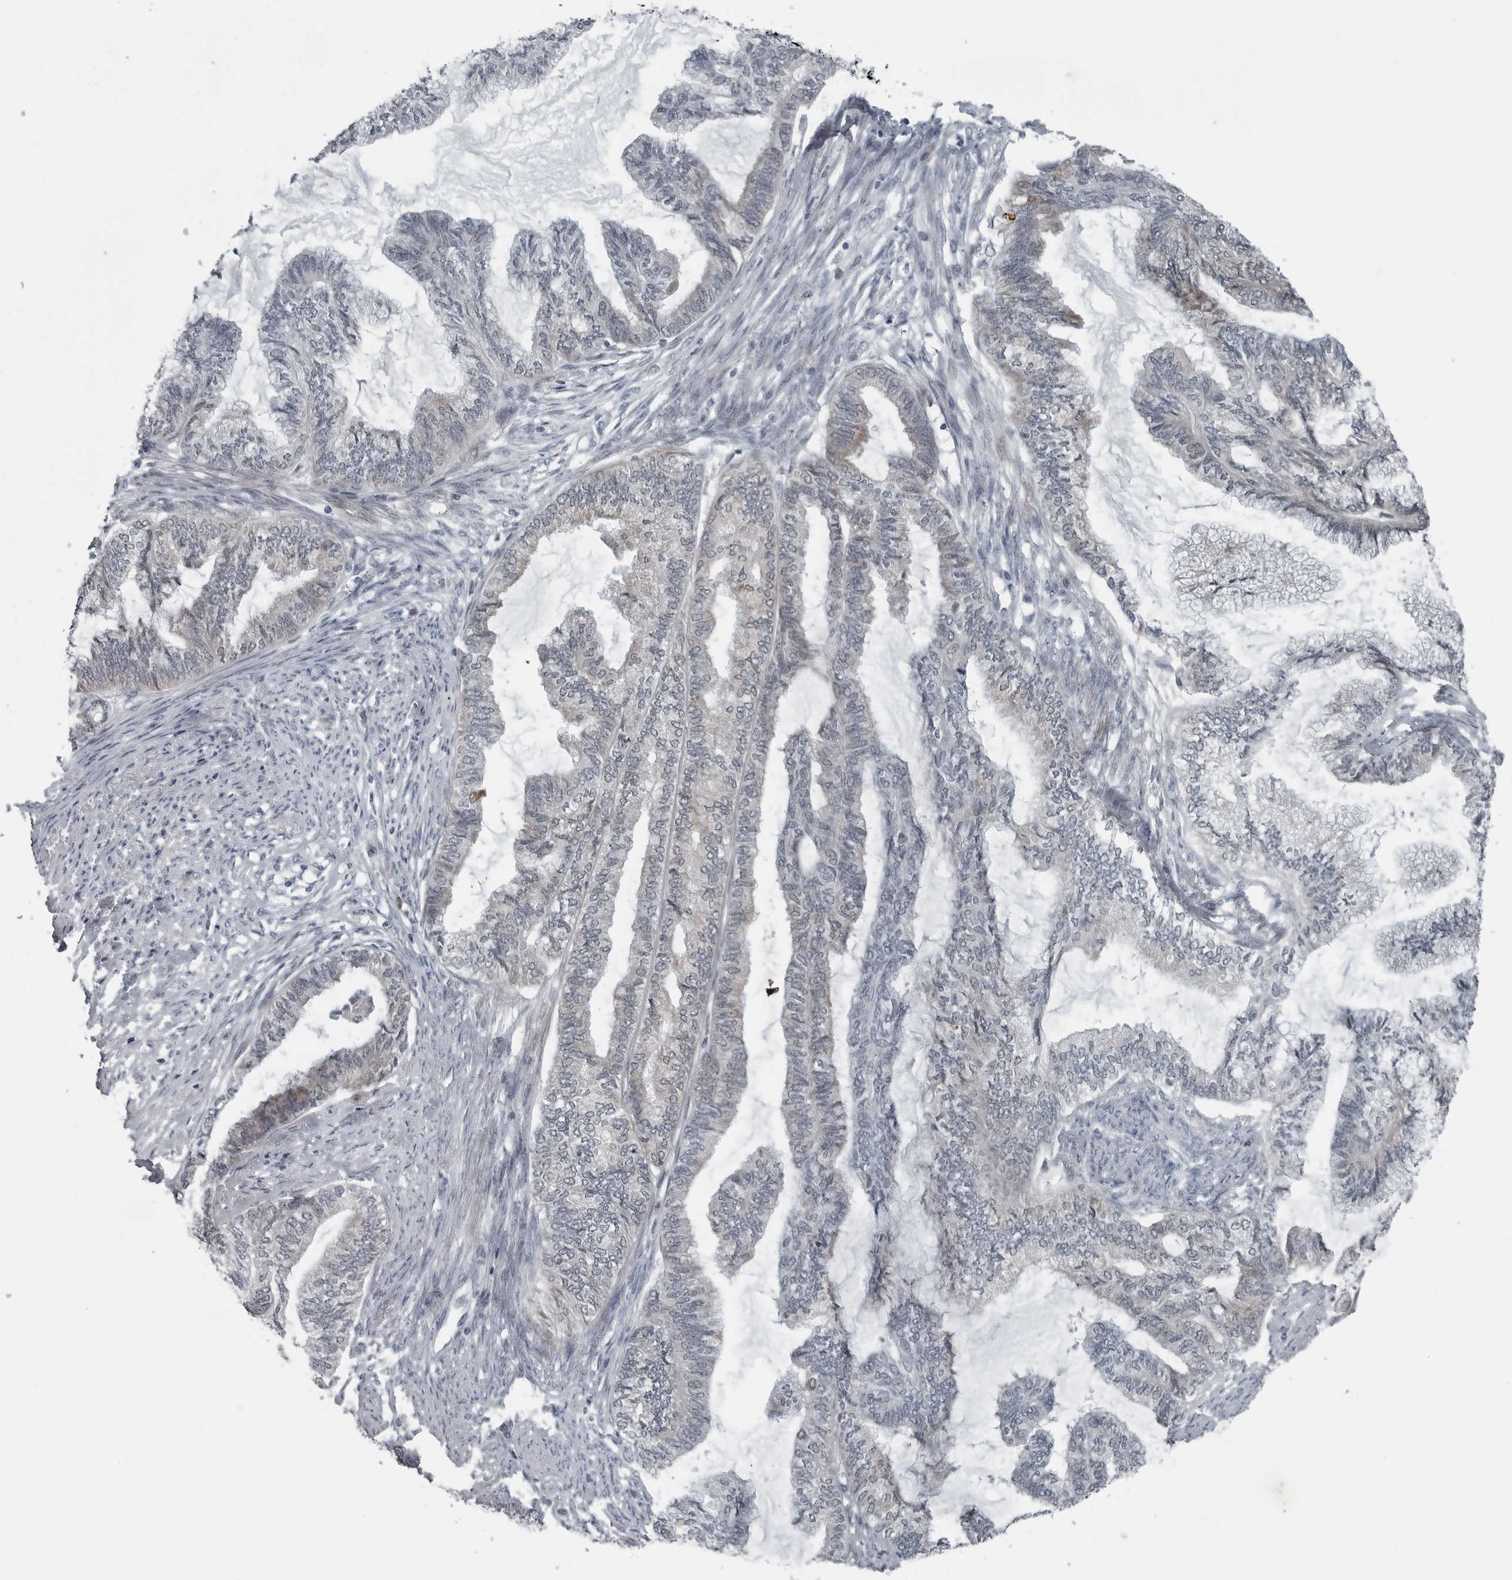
{"staining": {"intensity": "negative", "quantity": "none", "location": "none"}, "tissue": "endometrial cancer", "cell_type": "Tumor cells", "image_type": "cancer", "snomed": [{"axis": "morphology", "description": "Adenocarcinoma, NOS"}, {"axis": "topography", "description": "Endometrium"}], "caption": "The image displays no staining of tumor cells in endometrial adenocarcinoma.", "gene": "DNAAF11", "patient": {"sex": "female", "age": 86}}